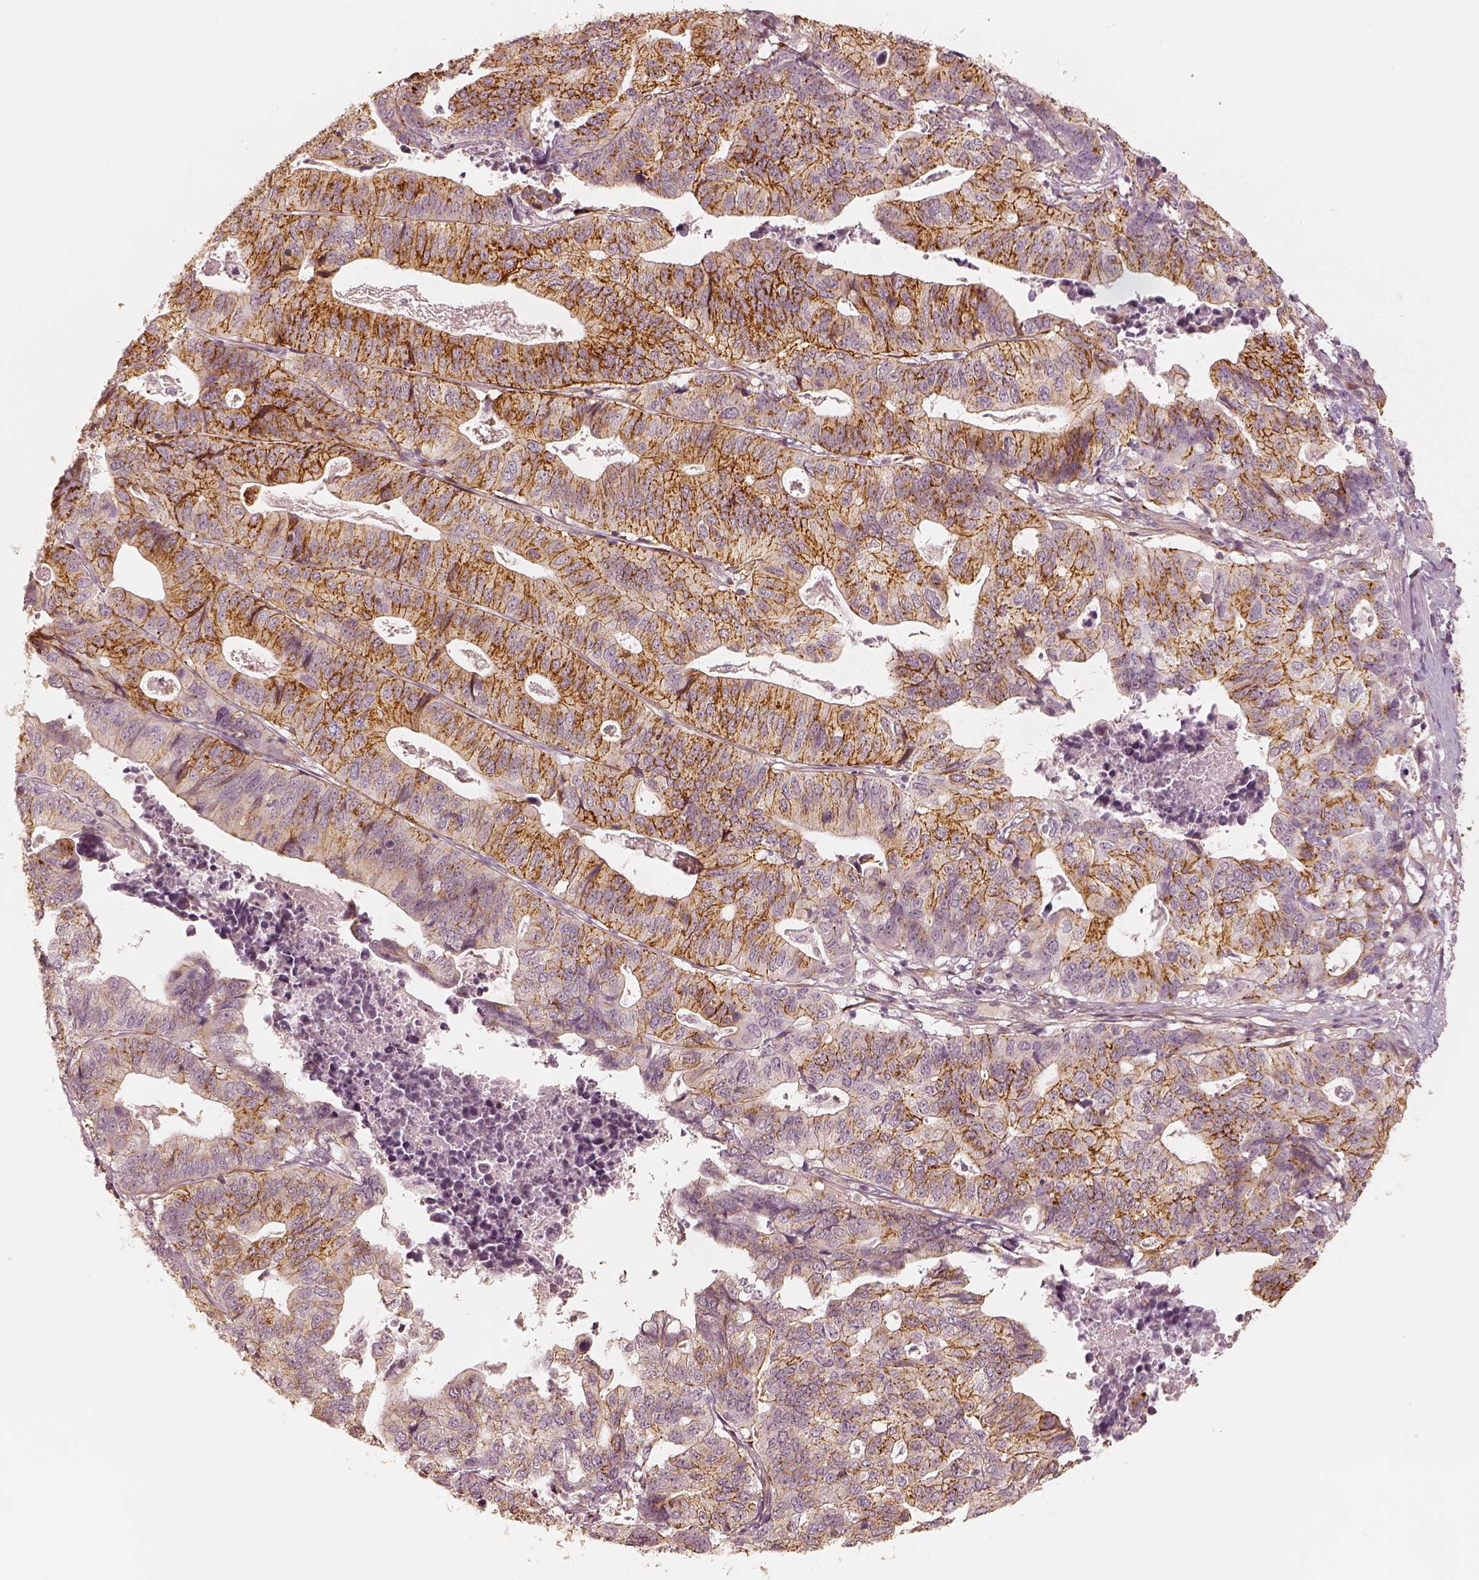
{"staining": {"intensity": "moderate", "quantity": "25%-75%", "location": "cytoplasmic/membranous"}, "tissue": "stomach cancer", "cell_type": "Tumor cells", "image_type": "cancer", "snomed": [{"axis": "morphology", "description": "Adenocarcinoma, NOS"}, {"axis": "topography", "description": "Stomach, upper"}], "caption": "A histopathology image of human stomach adenocarcinoma stained for a protein displays moderate cytoplasmic/membranous brown staining in tumor cells.", "gene": "GORASP2", "patient": {"sex": "female", "age": 67}}